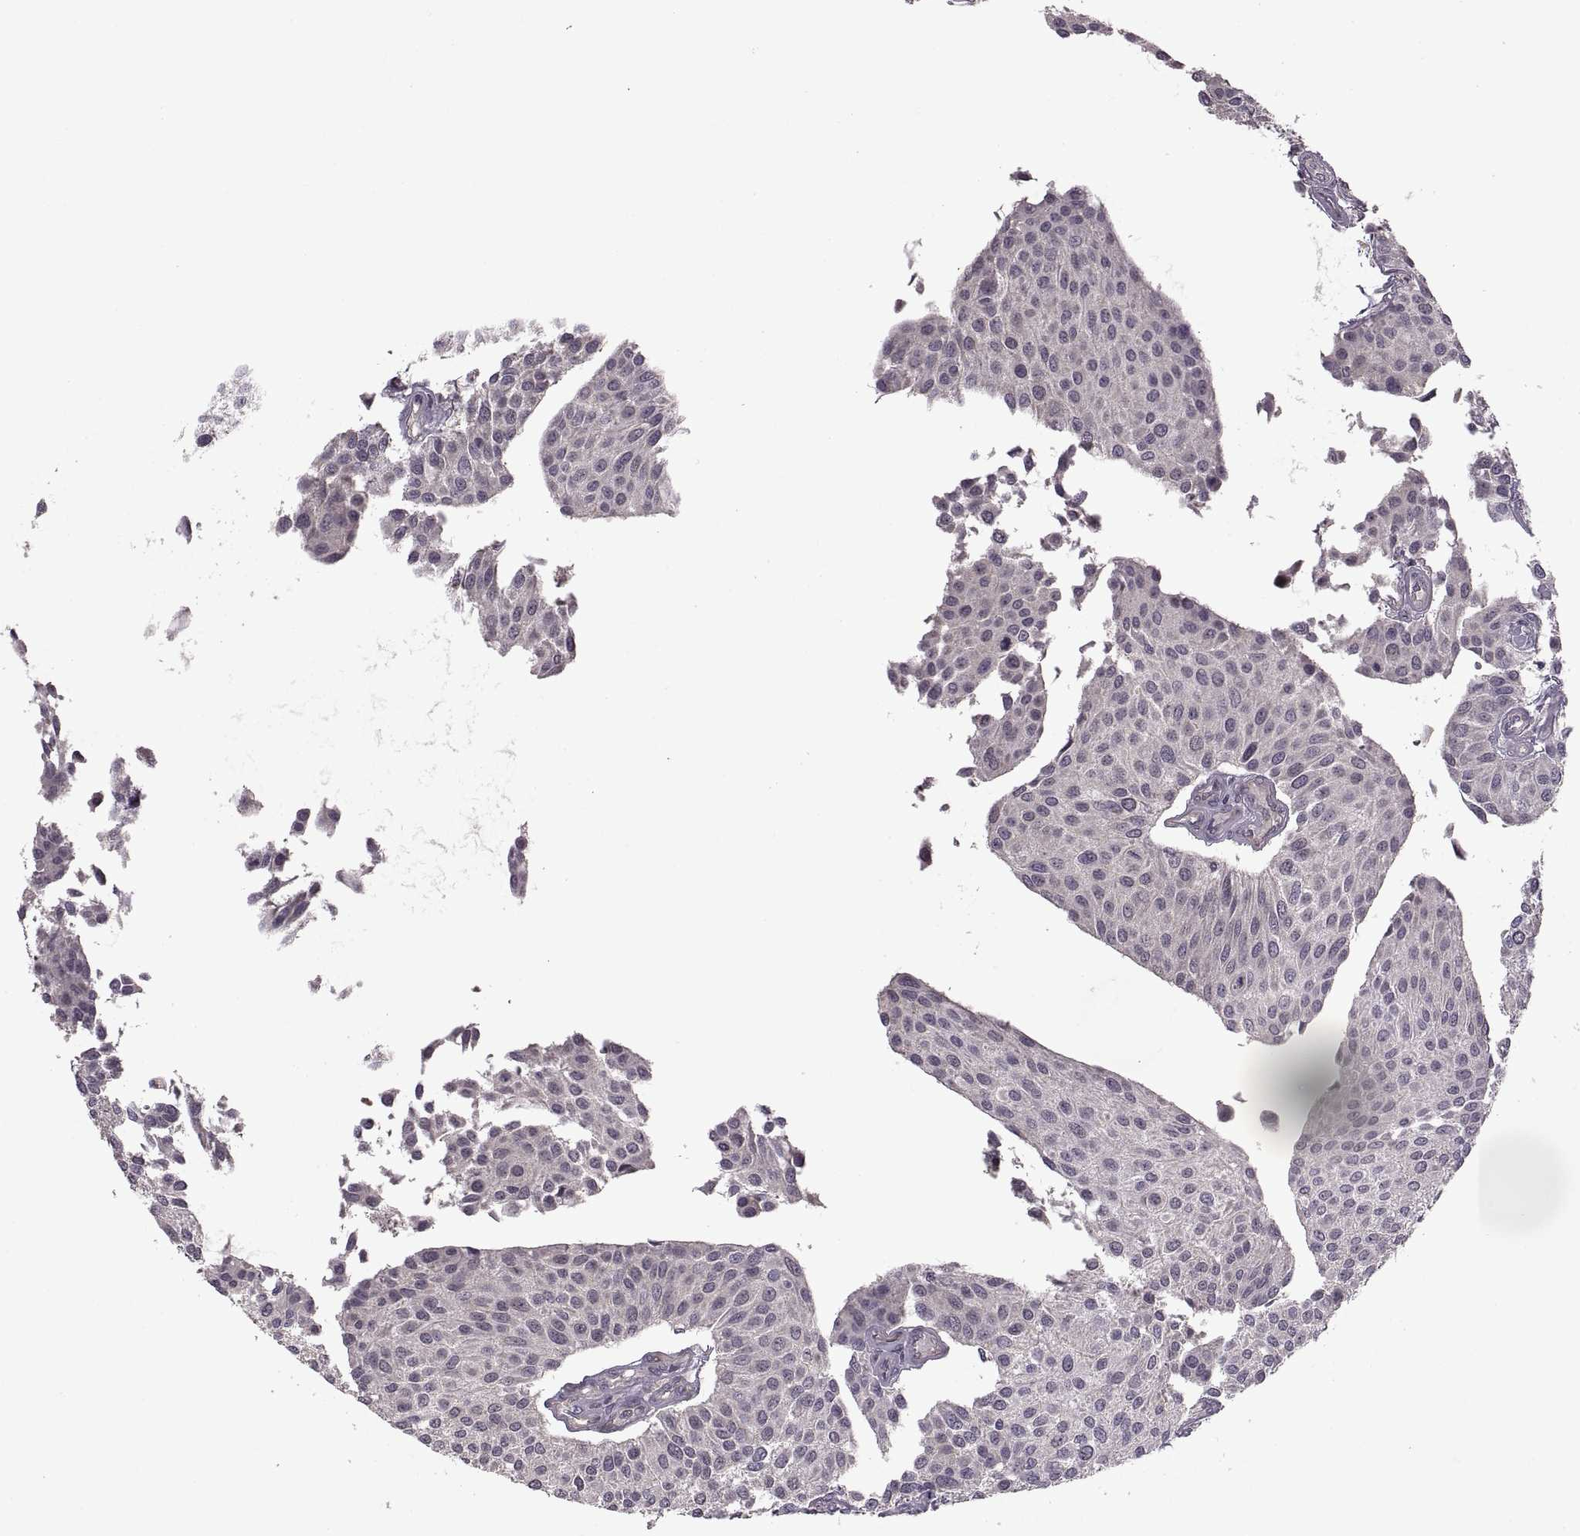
{"staining": {"intensity": "negative", "quantity": "none", "location": "none"}, "tissue": "urothelial cancer", "cell_type": "Tumor cells", "image_type": "cancer", "snomed": [{"axis": "morphology", "description": "Urothelial carcinoma, NOS"}, {"axis": "topography", "description": "Urinary bladder"}], "caption": "Immunohistochemistry (IHC) of urothelial cancer displays no expression in tumor cells. (DAB IHC visualized using brightfield microscopy, high magnification).", "gene": "PIERCE1", "patient": {"sex": "male", "age": 55}}